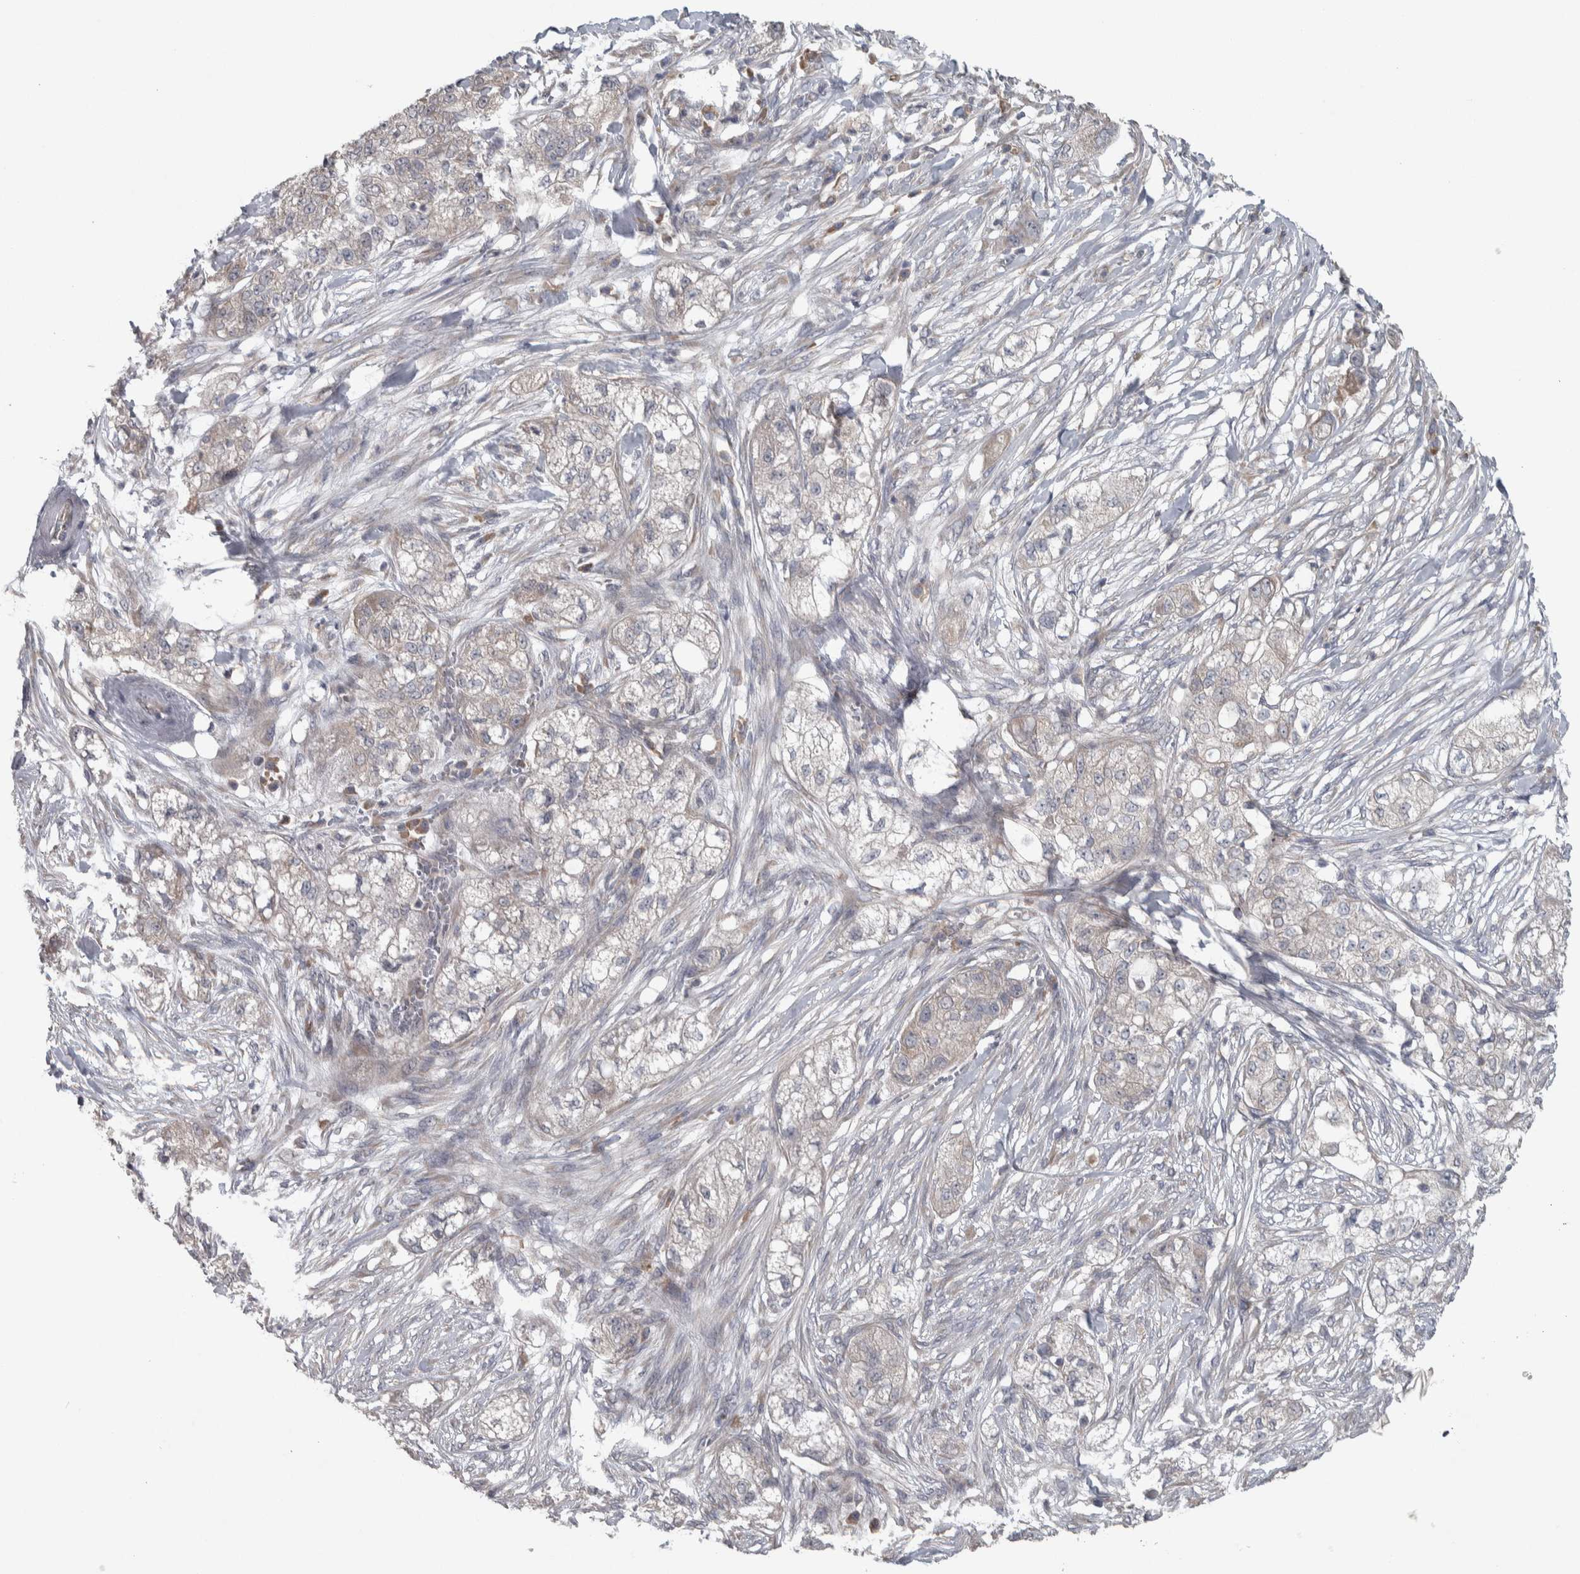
{"staining": {"intensity": "weak", "quantity": "<25%", "location": "cytoplasmic/membranous"}, "tissue": "pancreatic cancer", "cell_type": "Tumor cells", "image_type": "cancer", "snomed": [{"axis": "morphology", "description": "Adenocarcinoma, NOS"}, {"axis": "topography", "description": "Pancreas"}], "caption": "Immunohistochemistry (IHC) histopathology image of human pancreatic cancer stained for a protein (brown), which shows no staining in tumor cells. Nuclei are stained in blue.", "gene": "SRP68", "patient": {"sex": "female", "age": 78}}